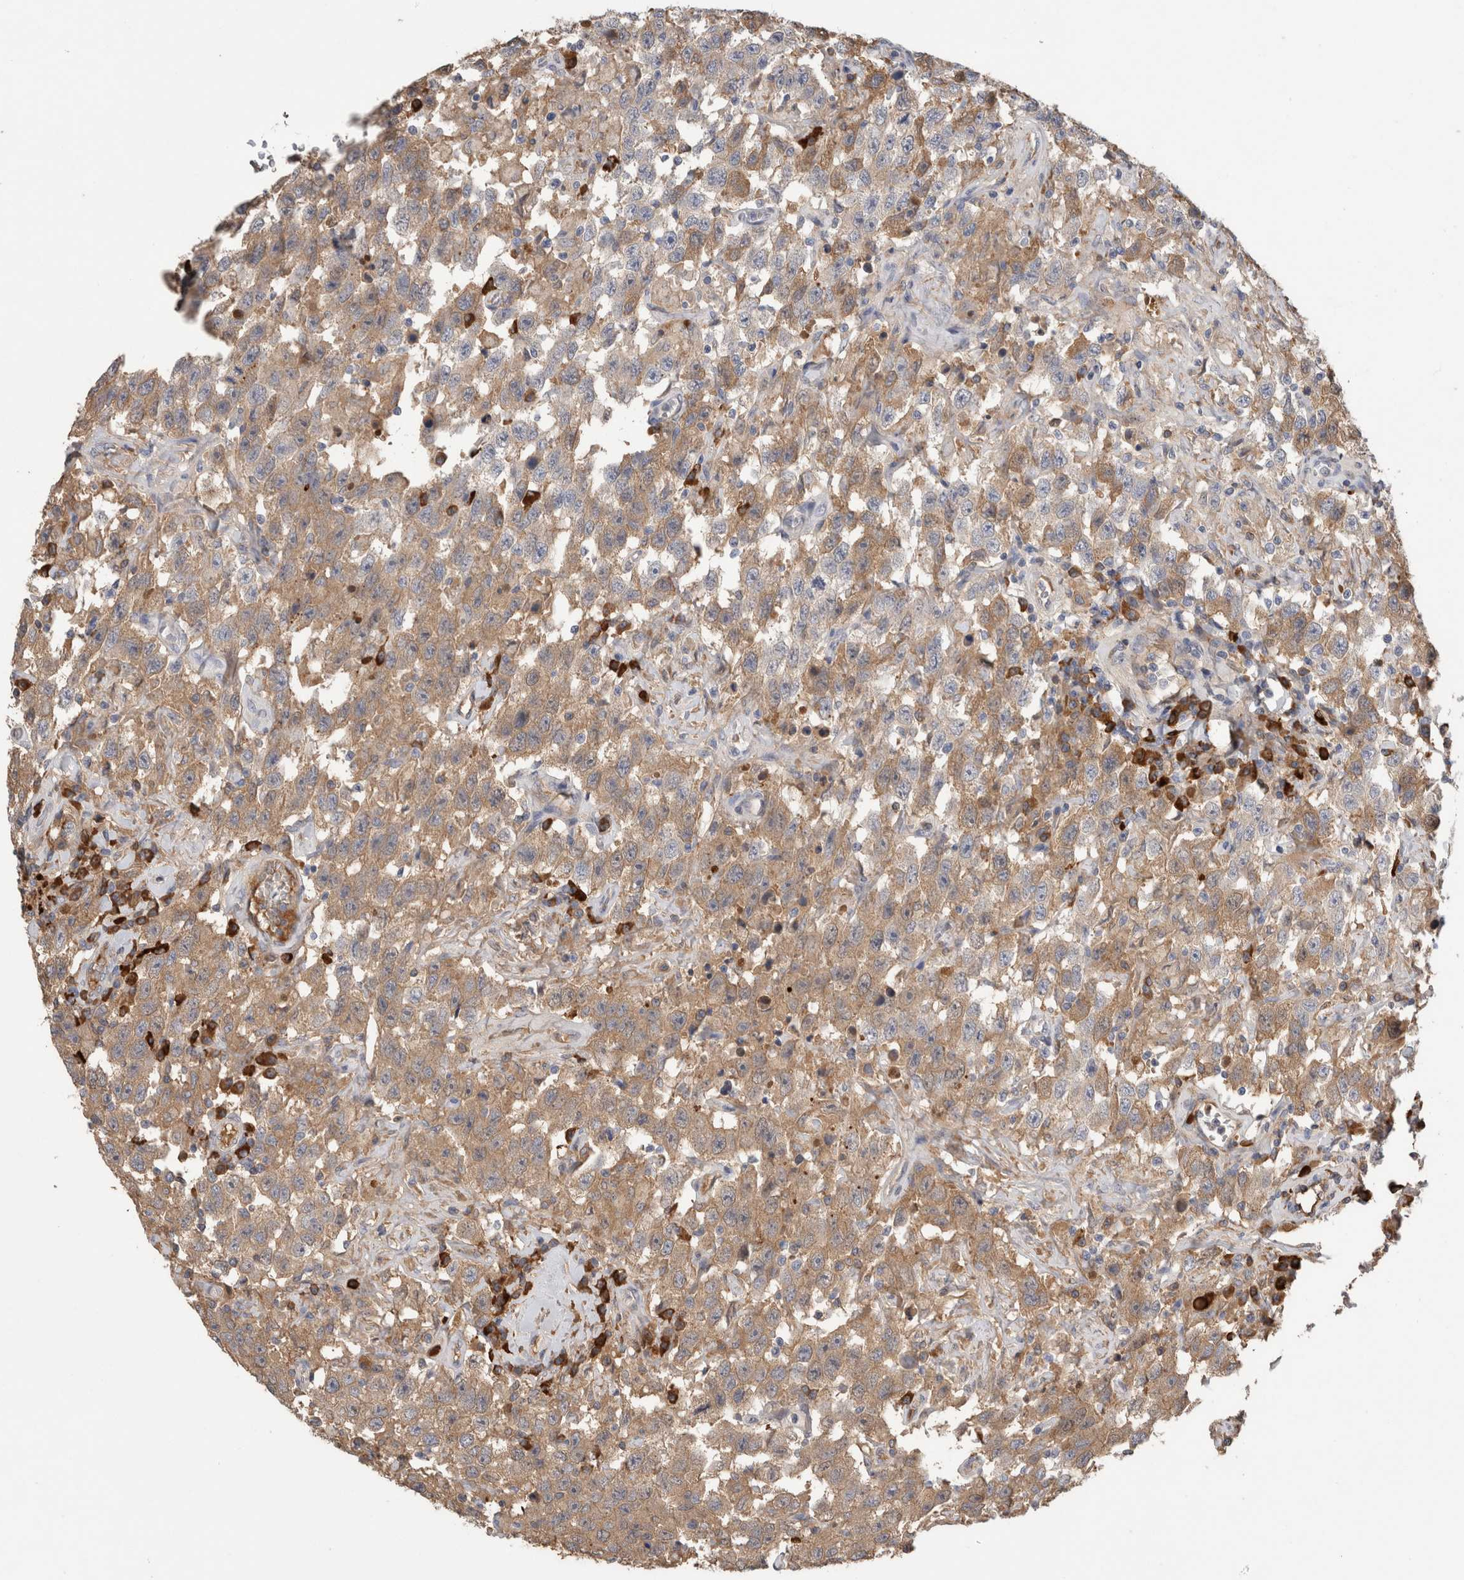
{"staining": {"intensity": "weak", "quantity": ">75%", "location": "cytoplasmic/membranous"}, "tissue": "testis cancer", "cell_type": "Tumor cells", "image_type": "cancer", "snomed": [{"axis": "morphology", "description": "Seminoma, NOS"}, {"axis": "topography", "description": "Testis"}], "caption": "This photomicrograph exhibits immunohistochemistry staining of testis seminoma, with low weak cytoplasmic/membranous positivity in about >75% of tumor cells.", "gene": "PPP3CC", "patient": {"sex": "male", "age": 41}}